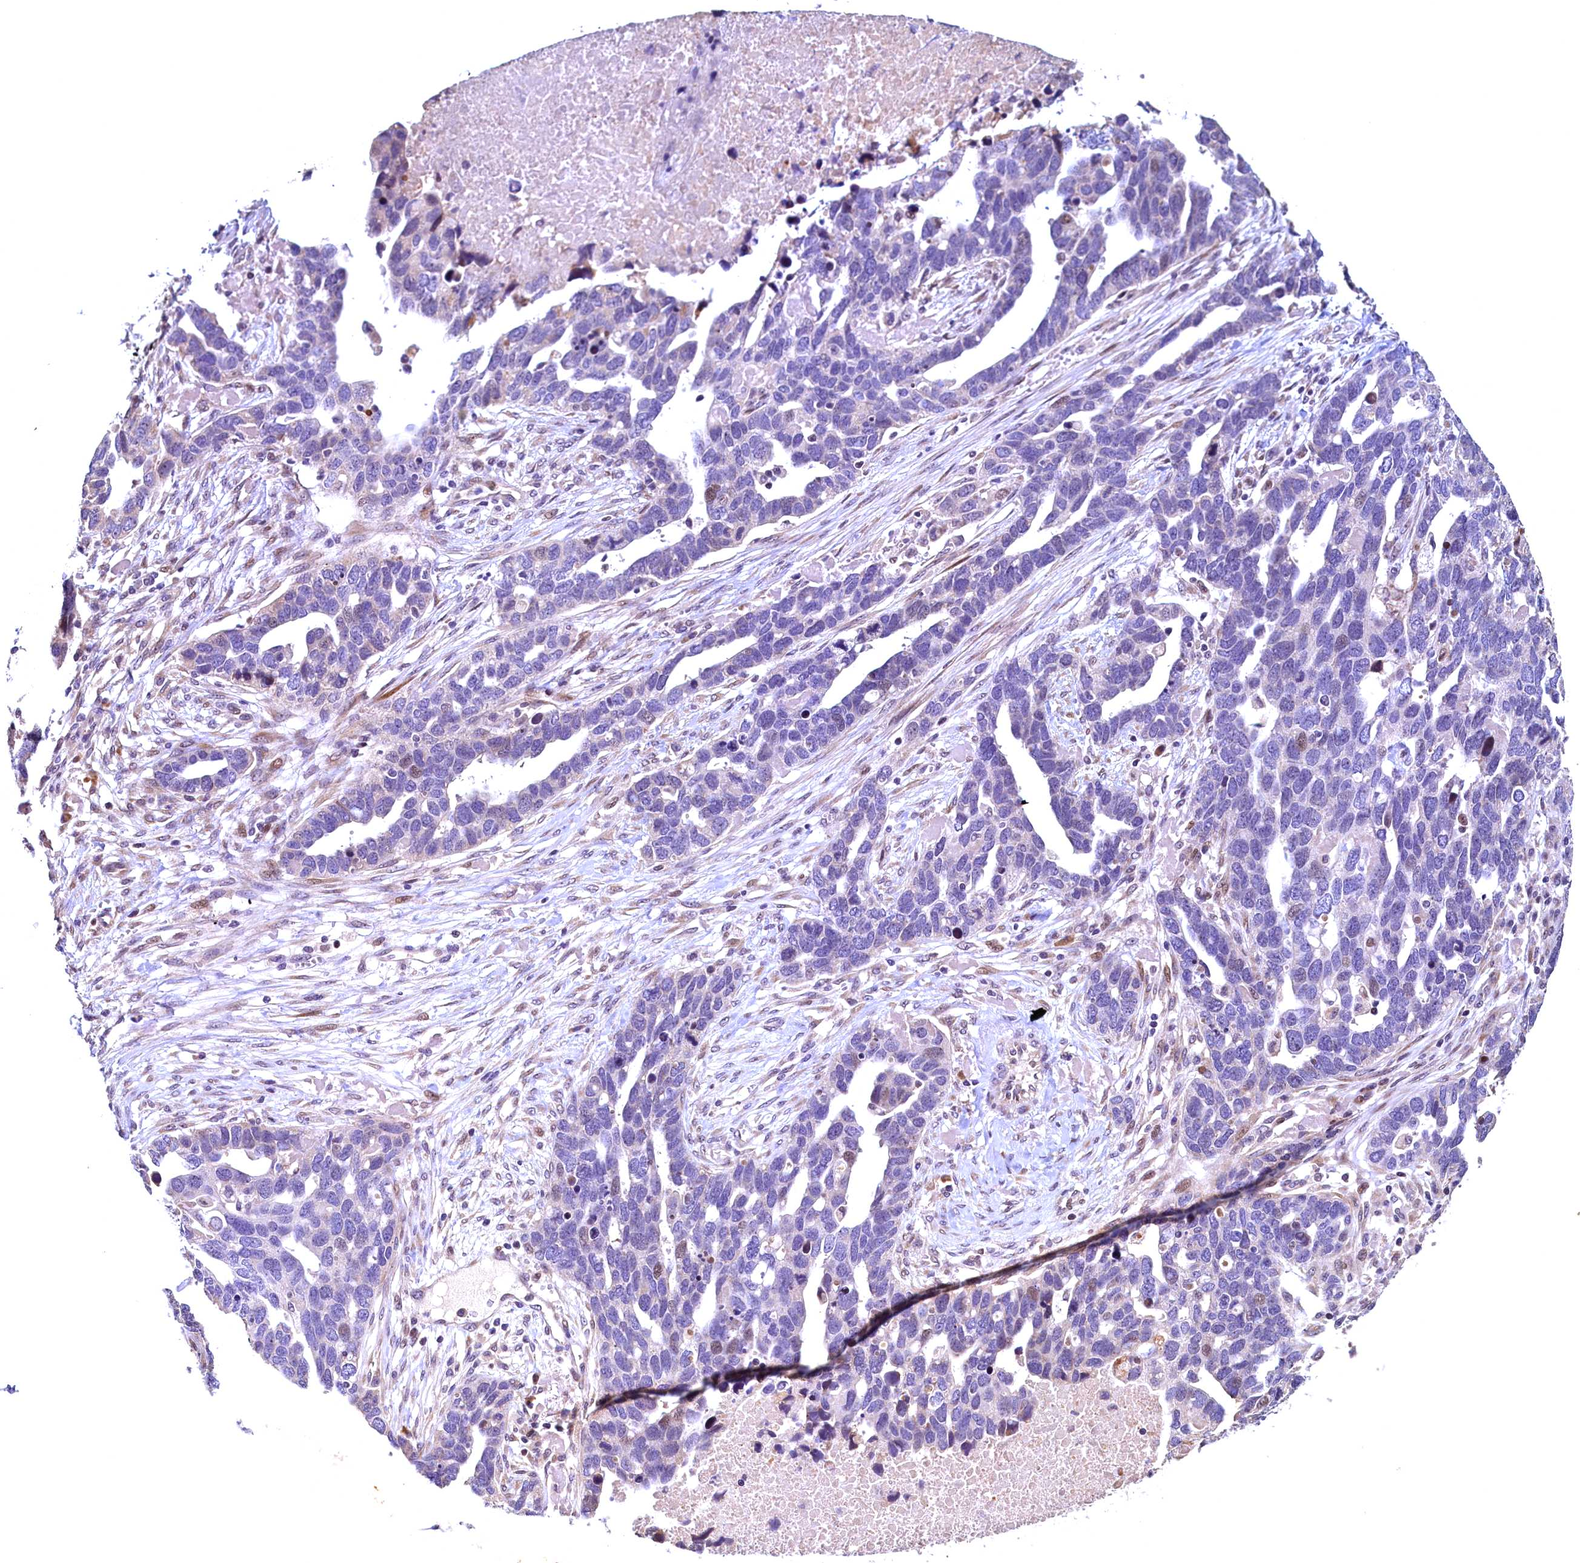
{"staining": {"intensity": "weak", "quantity": "<25%", "location": "nuclear"}, "tissue": "ovarian cancer", "cell_type": "Tumor cells", "image_type": "cancer", "snomed": [{"axis": "morphology", "description": "Cystadenocarcinoma, serous, NOS"}, {"axis": "topography", "description": "Ovary"}], "caption": "High magnification brightfield microscopy of ovarian serous cystadenocarcinoma stained with DAB (brown) and counterstained with hematoxylin (blue): tumor cells show no significant positivity.", "gene": "LATS2", "patient": {"sex": "female", "age": 54}}